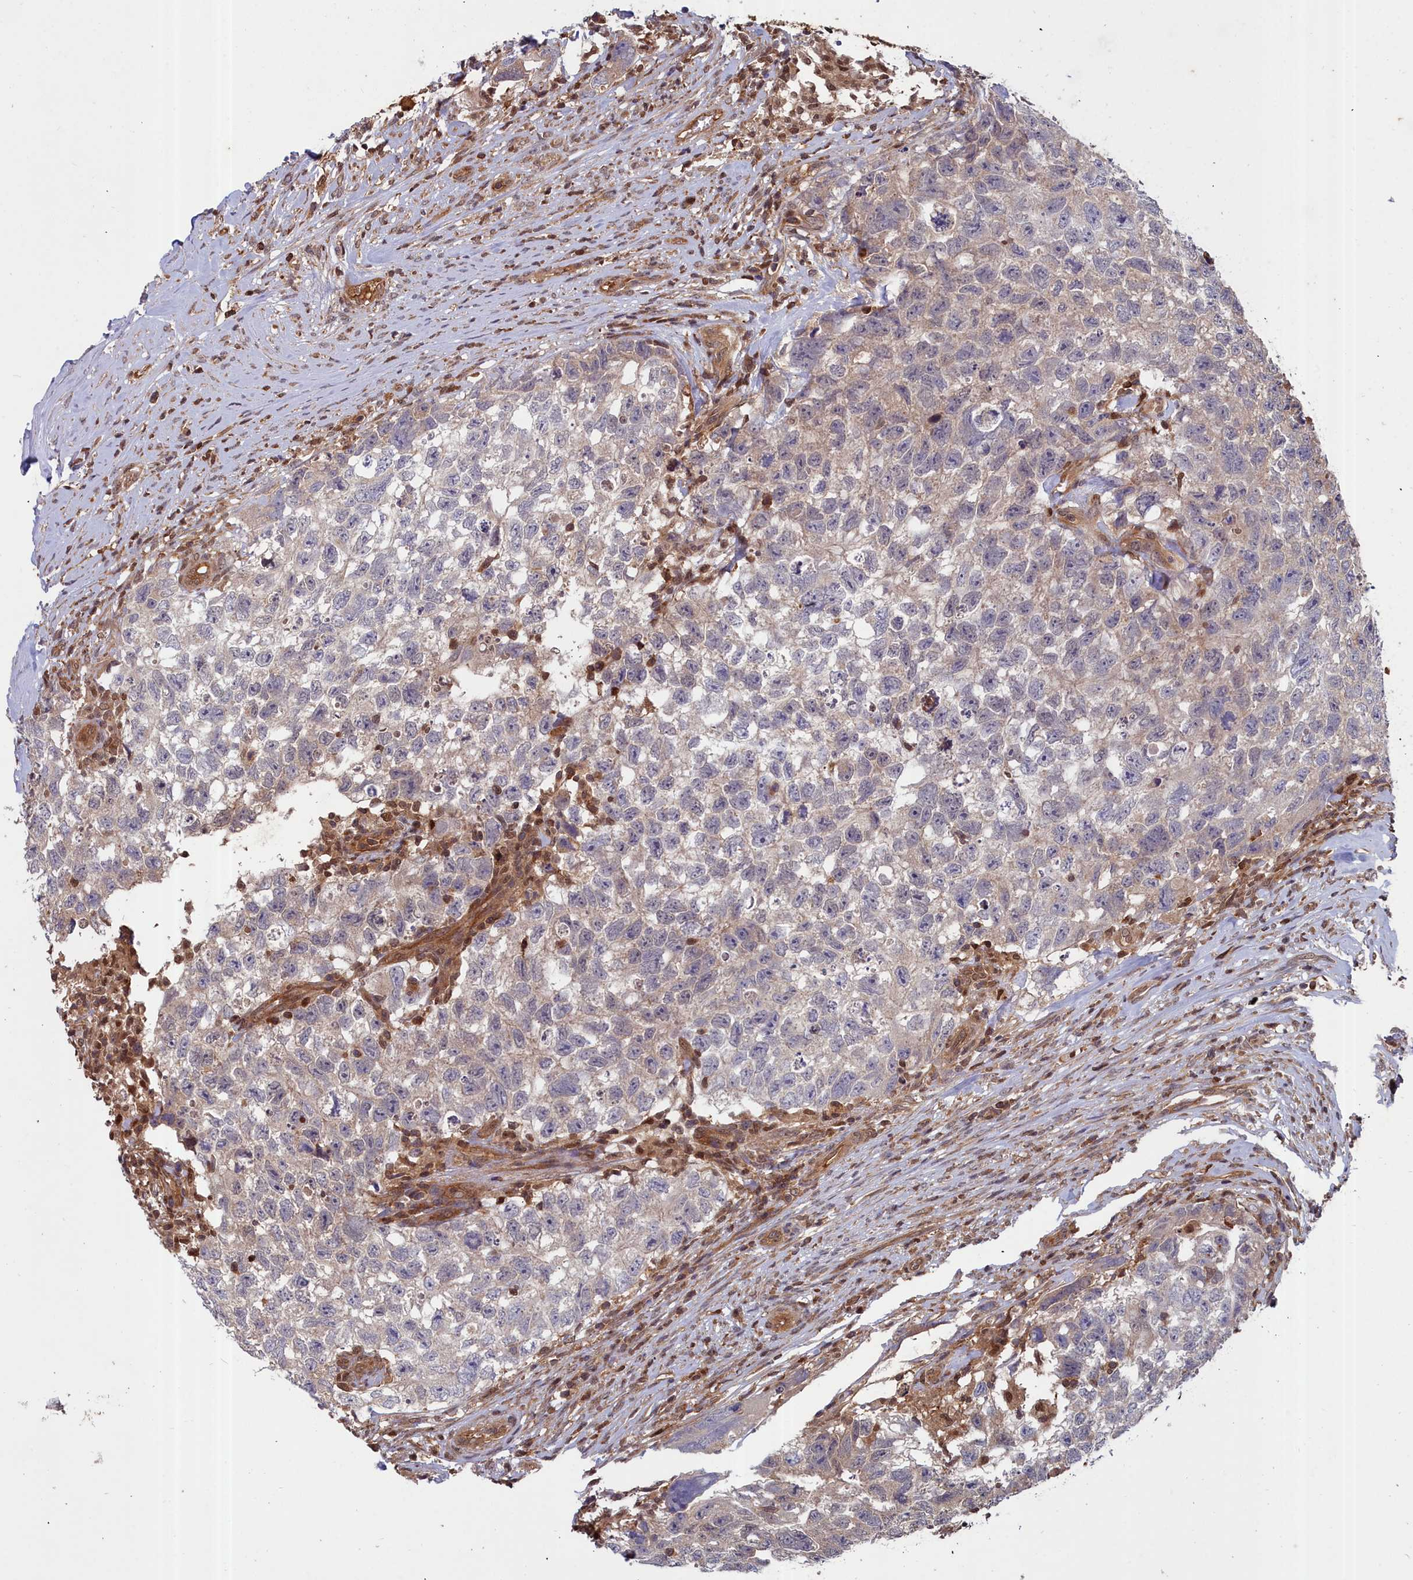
{"staining": {"intensity": "negative", "quantity": "none", "location": "none"}, "tissue": "testis cancer", "cell_type": "Tumor cells", "image_type": "cancer", "snomed": [{"axis": "morphology", "description": "Seminoma, NOS"}, {"axis": "morphology", "description": "Carcinoma, Embryonal, NOS"}, {"axis": "topography", "description": "Testis"}], "caption": "High magnification brightfield microscopy of testis seminoma stained with DAB (brown) and counterstained with hematoxylin (blue): tumor cells show no significant expression. (Brightfield microscopy of DAB immunohistochemistry (IHC) at high magnification).", "gene": "GFRA2", "patient": {"sex": "male", "age": 29}}